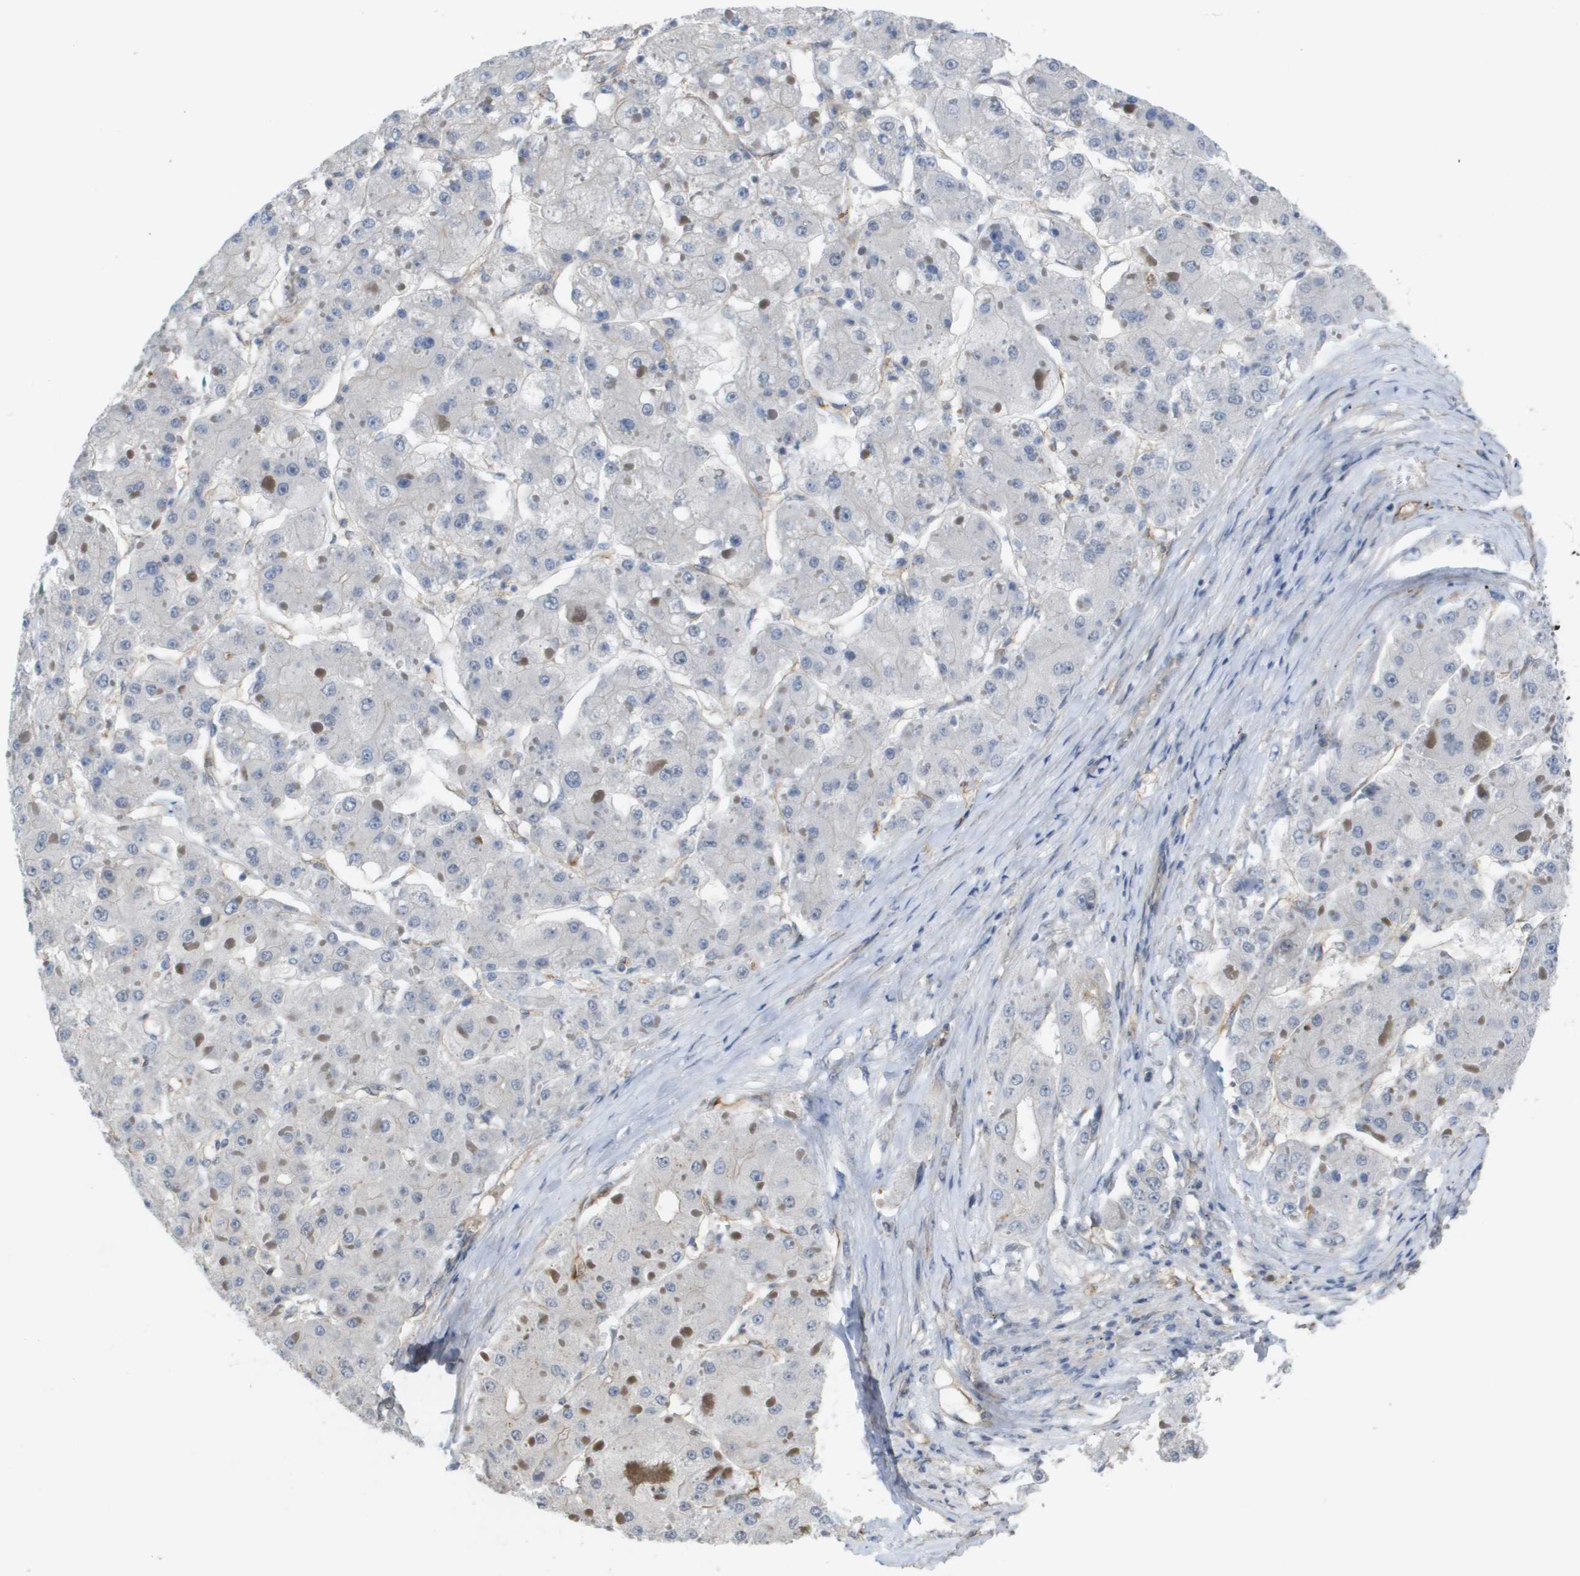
{"staining": {"intensity": "negative", "quantity": "none", "location": "none"}, "tissue": "liver cancer", "cell_type": "Tumor cells", "image_type": "cancer", "snomed": [{"axis": "morphology", "description": "Carcinoma, Hepatocellular, NOS"}, {"axis": "topography", "description": "Liver"}], "caption": "This is a histopathology image of IHC staining of hepatocellular carcinoma (liver), which shows no positivity in tumor cells. (Brightfield microscopy of DAB (3,3'-diaminobenzidine) immunohistochemistry (IHC) at high magnification).", "gene": "RNF112", "patient": {"sex": "female", "age": 73}}